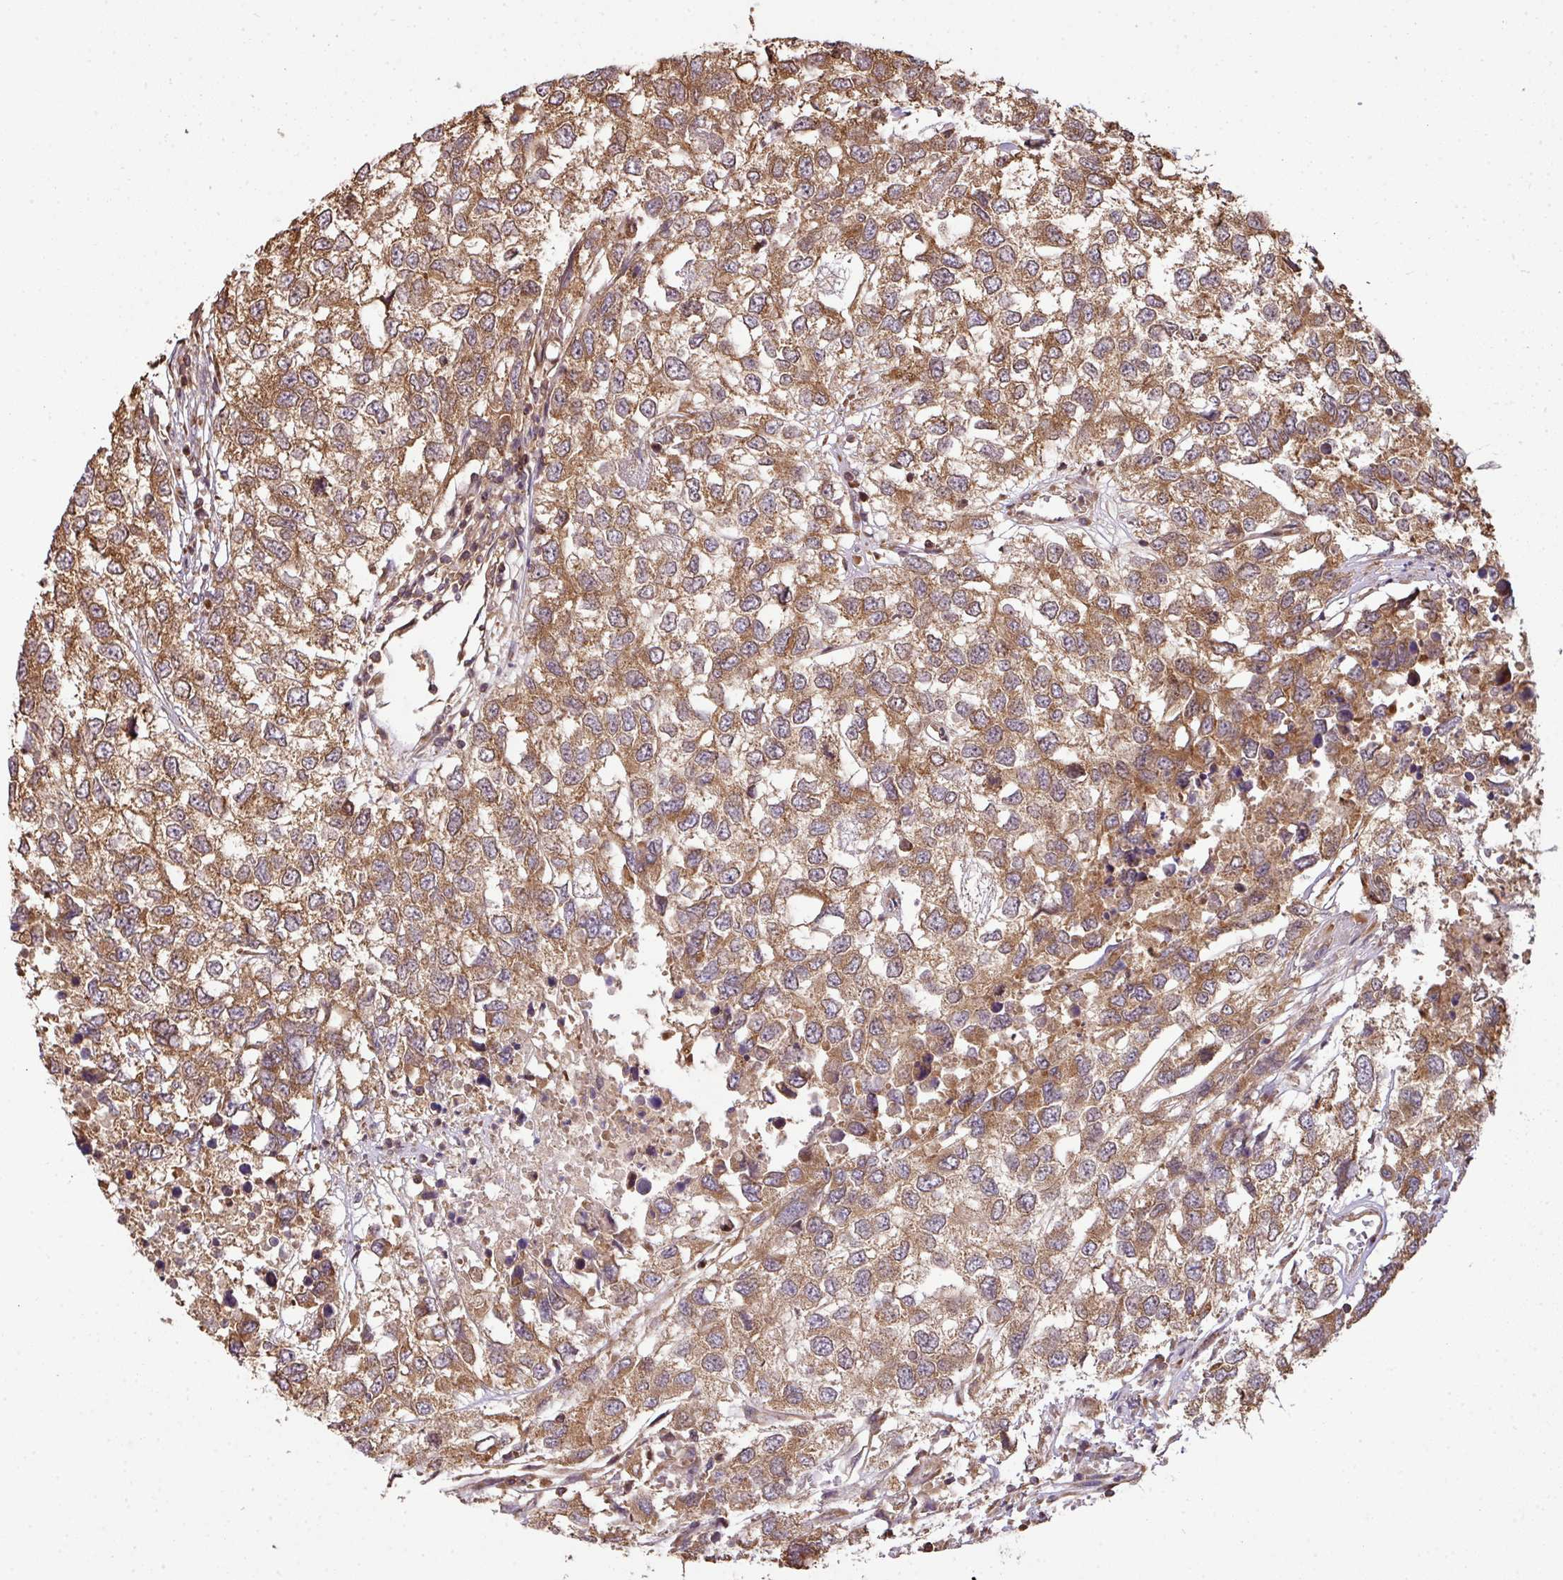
{"staining": {"intensity": "moderate", "quantity": ">75%", "location": "cytoplasmic/membranous,nuclear"}, "tissue": "testis cancer", "cell_type": "Tumor cells", "image_type": "cancer", "snomed": [{"axis": "morphology", "description": "Carcinoma, Embryonal, NOS"}, {"axis": "topography", "description": "Testis"}], "caption": "Immunohistochemistry staining of testis cancer (embryonal carcinoma), which displays medium levels of moderate cytoplasmic/membranous and nuclear expression in about >75% of tumor cells indicating moderate cytoplasmic/membranous and nuclear protein positivity. The staining was performed using DAB (brown) for protein detection and nuclei were counterstained in hematoxylin (blue).", "gene": "VENTX", "patient": {"sex": "male", "age": 83}}